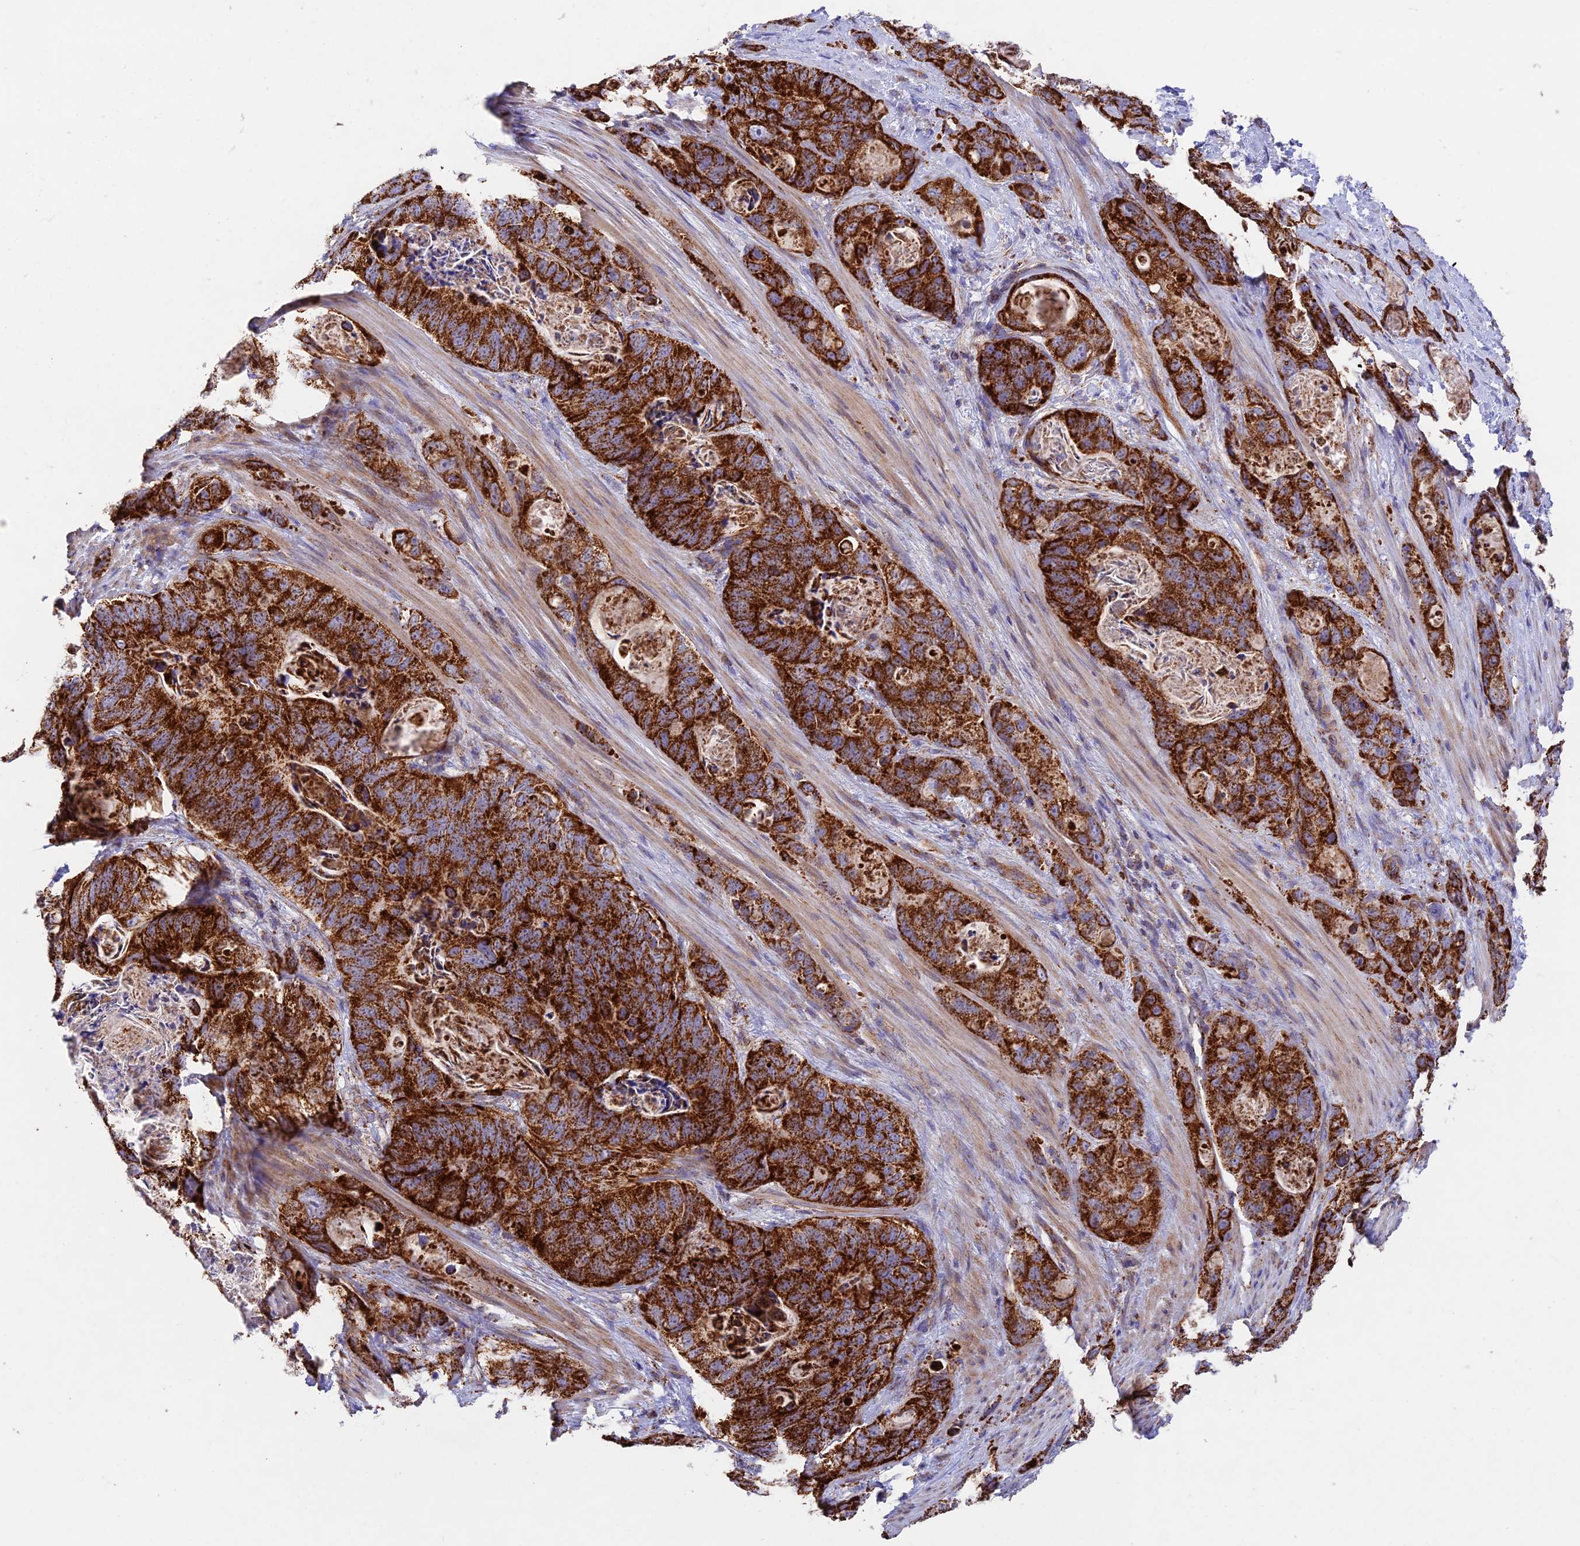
{"staining": {"intensity": "strong", "quantity": ">75%", "location": "cytoplasmic/membranous"}, "tissue": "stomach cancer", "cell_type": "Tumor cells", "image_type": "cancer", "snomed": [{"axis": "morphology", "description": "Normal tissue, NOS"}, {"axis": "morphology", "description": "Adenocarcinoma, NOS"}, {"axis": "topography", "description": "Stomach"}], "caption": "Protein expression analysis of human stomach adenocarcinoma reveals strong cytoplasmic/membranous expression in approximately >75% of tumor cells.", "gene": "KHDC3L", "patient": {"sex": "female", "age": 89}}